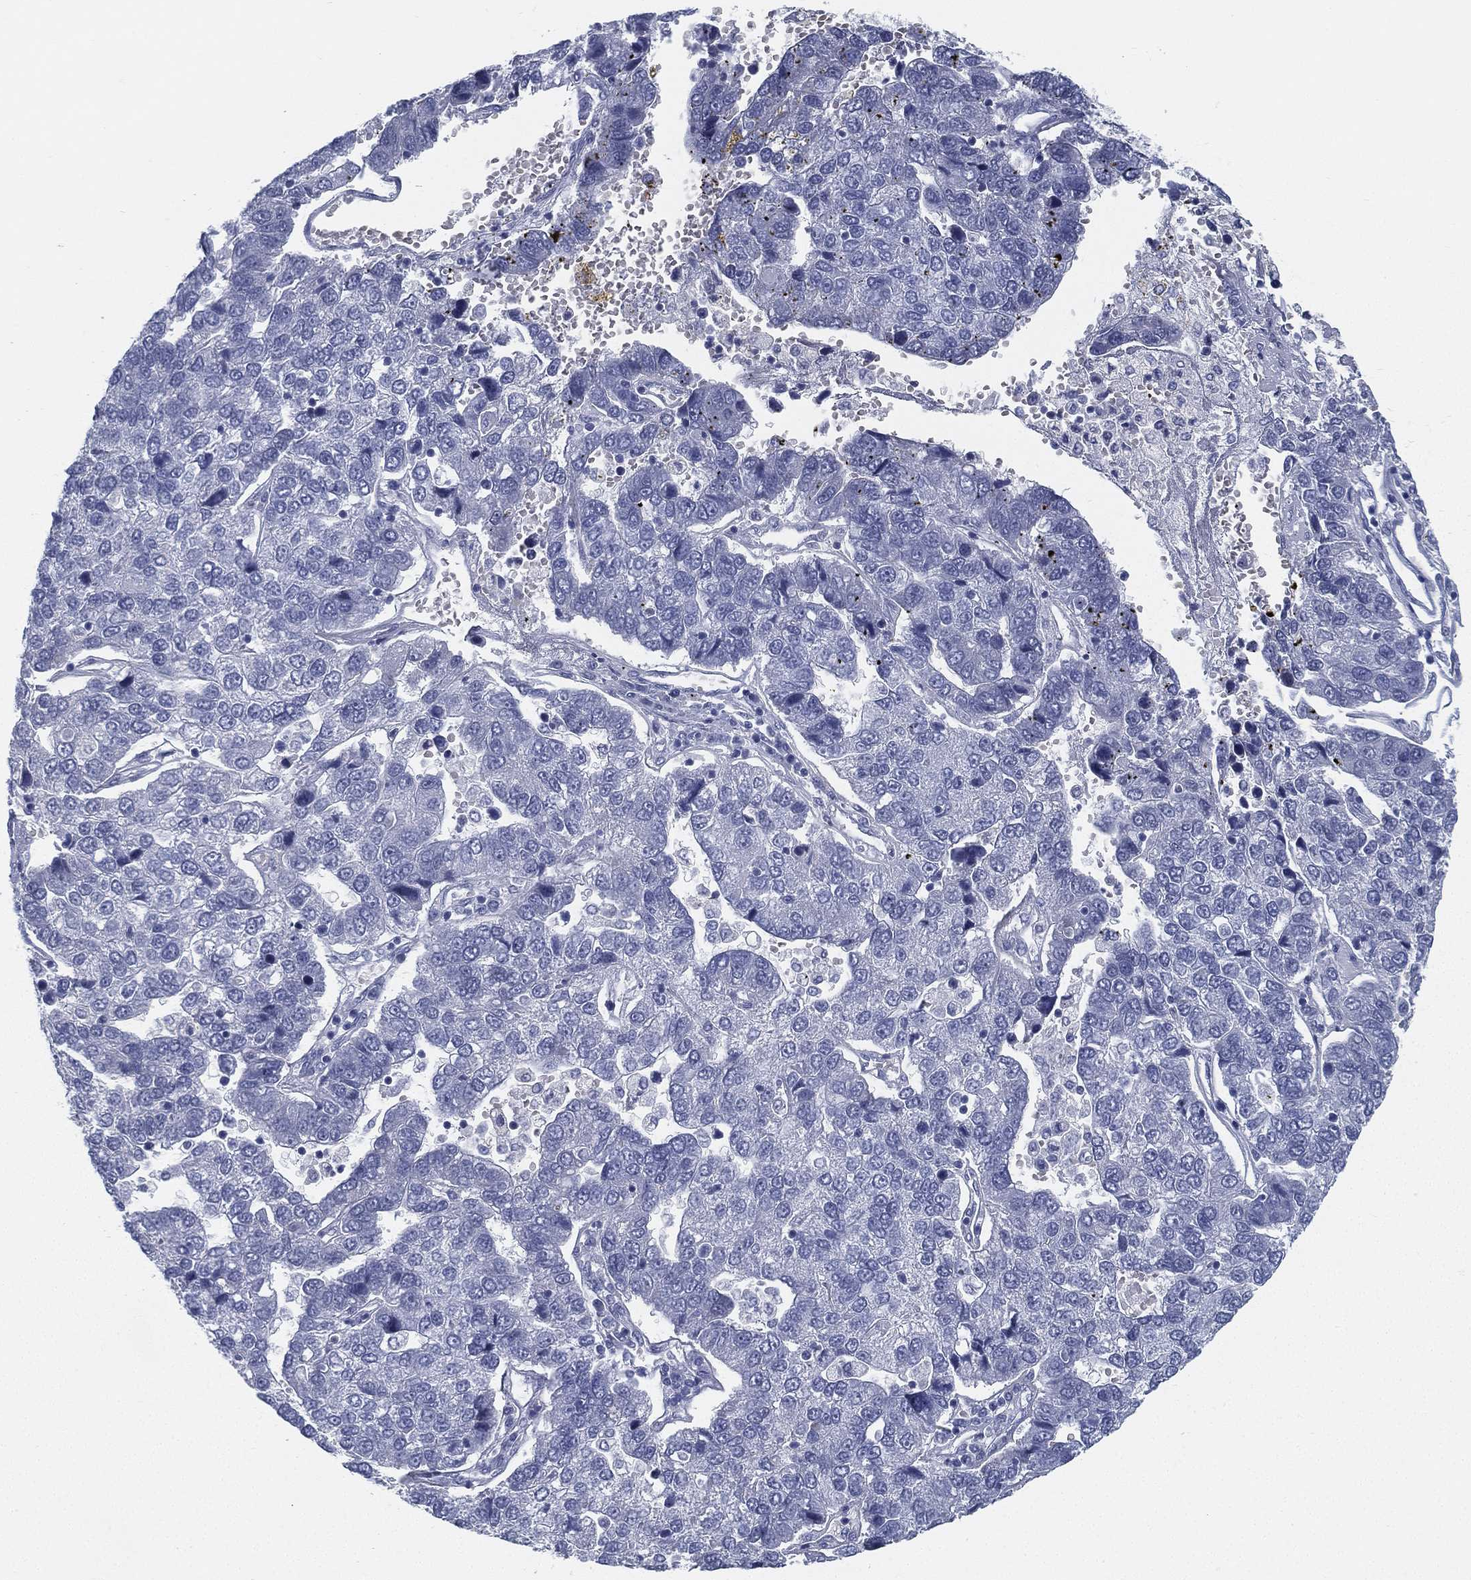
{"staining": {"intensity": "negative", "quantity": "none", "location": "none"}, "tissue": "pancreatic cancer", "cell_type": "Tumor cells", "image_type": "cancer", "snomed": [{"axis": "morphology", "description": "Adenocarcinoma, NOS"}, {"axis": "topography", "description": "Pancreas"}], "caption": "Protein analysis of pancreatic cancer displays no significant staining in tumor cells.", "gene": "SPPL2C", "patient": {"sex": "female", "age": 61}}